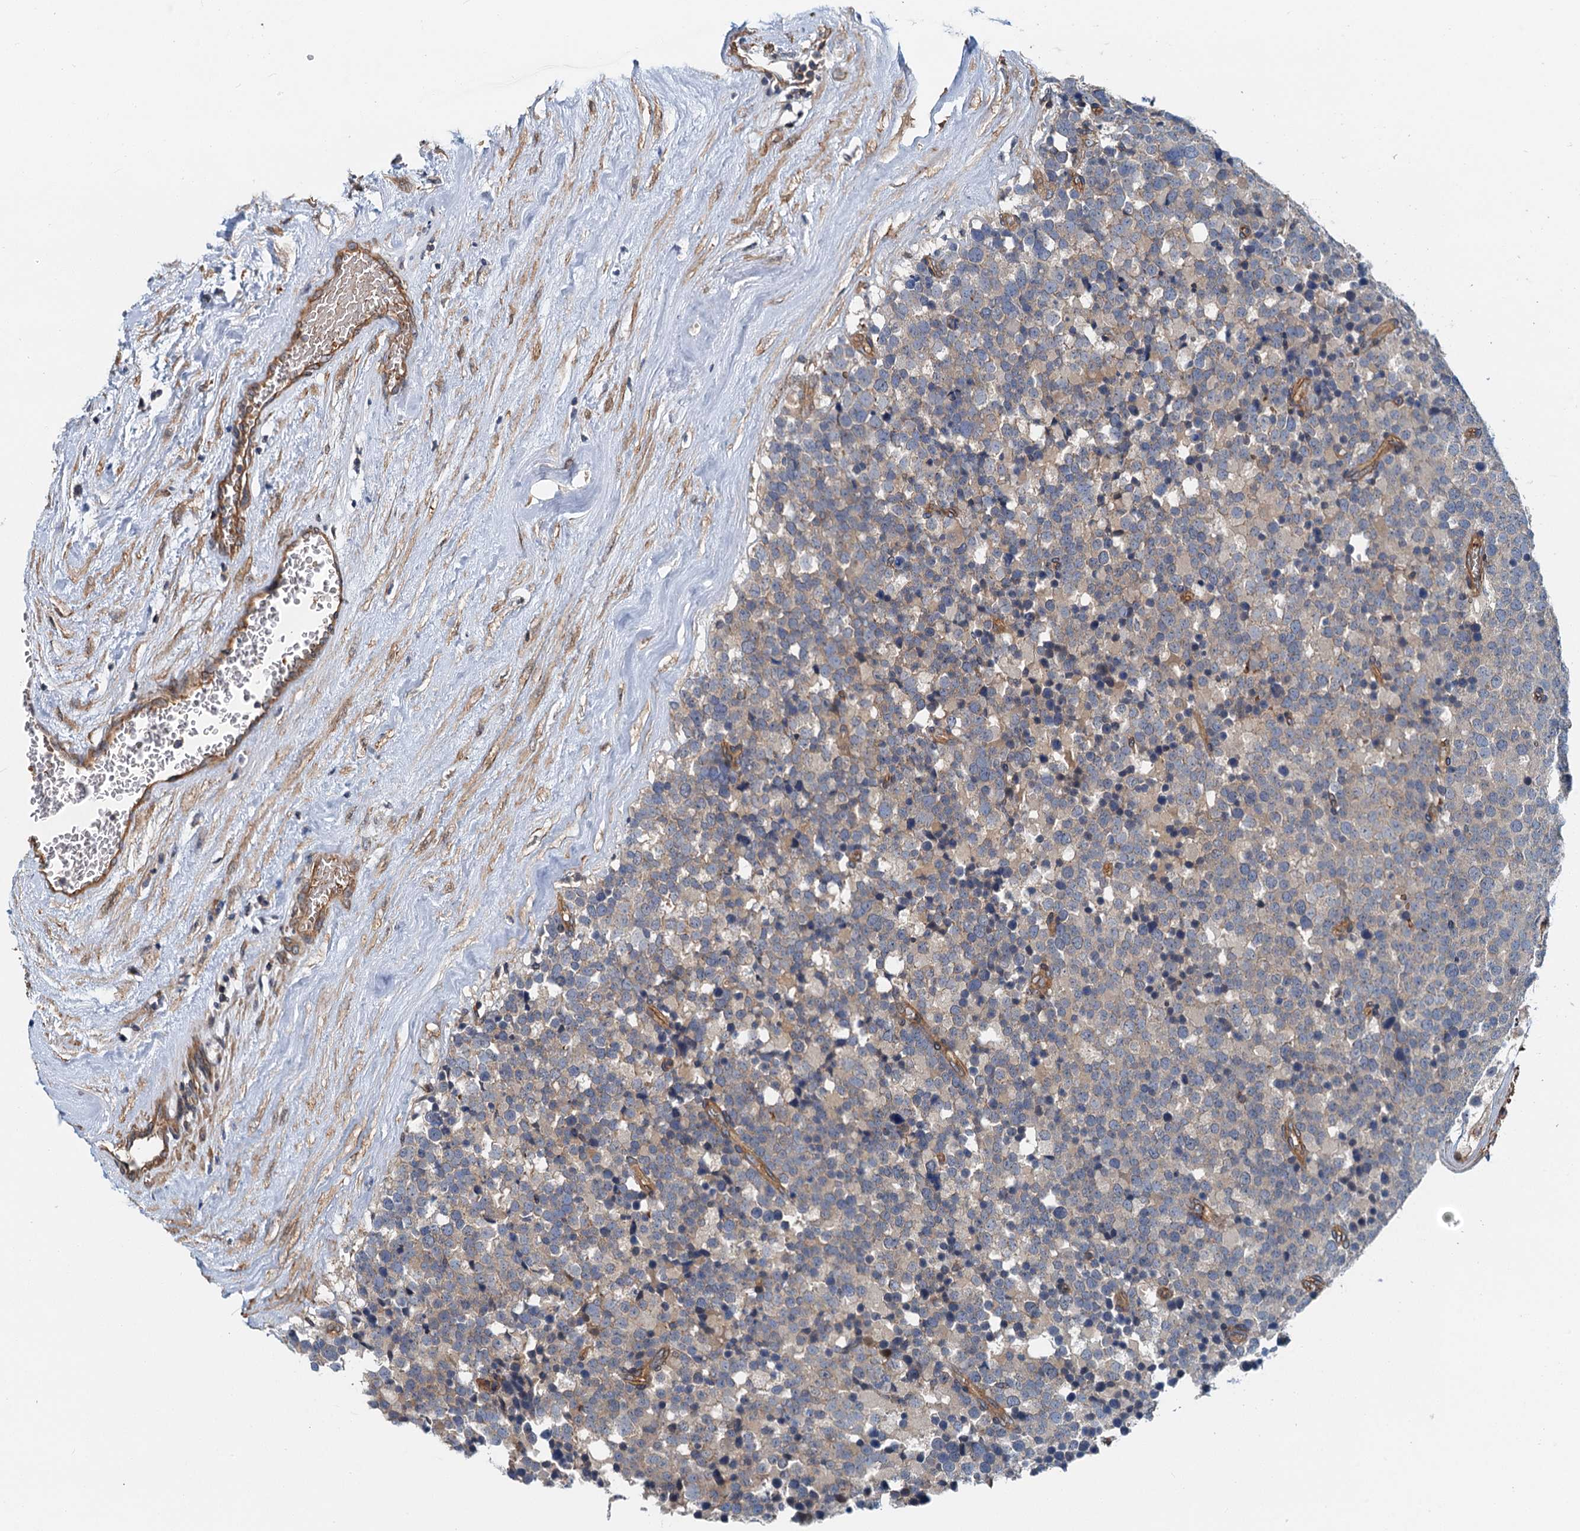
{"staining": {"intensity": "weak", "quantity": "<25%", "location": "cytoplasmic/membranous"}, "tissue": "testis cancer", "cell_type": "Tumor cells", "image_type": "cancer", "snomed": [{"axis": "morphology", "description": "Seminoma, NOS"}, {"axis": "topography", "description": "Testis"}], "caption": "The image displays no significant positivity in tumor cells of testis cancer. (Brightfield microscopy of DAB (3,3'-diaminobenzidine) IHC at high magnification).", "gene": "ROGDI", "patient": {"sex": "male", "age": 71}}